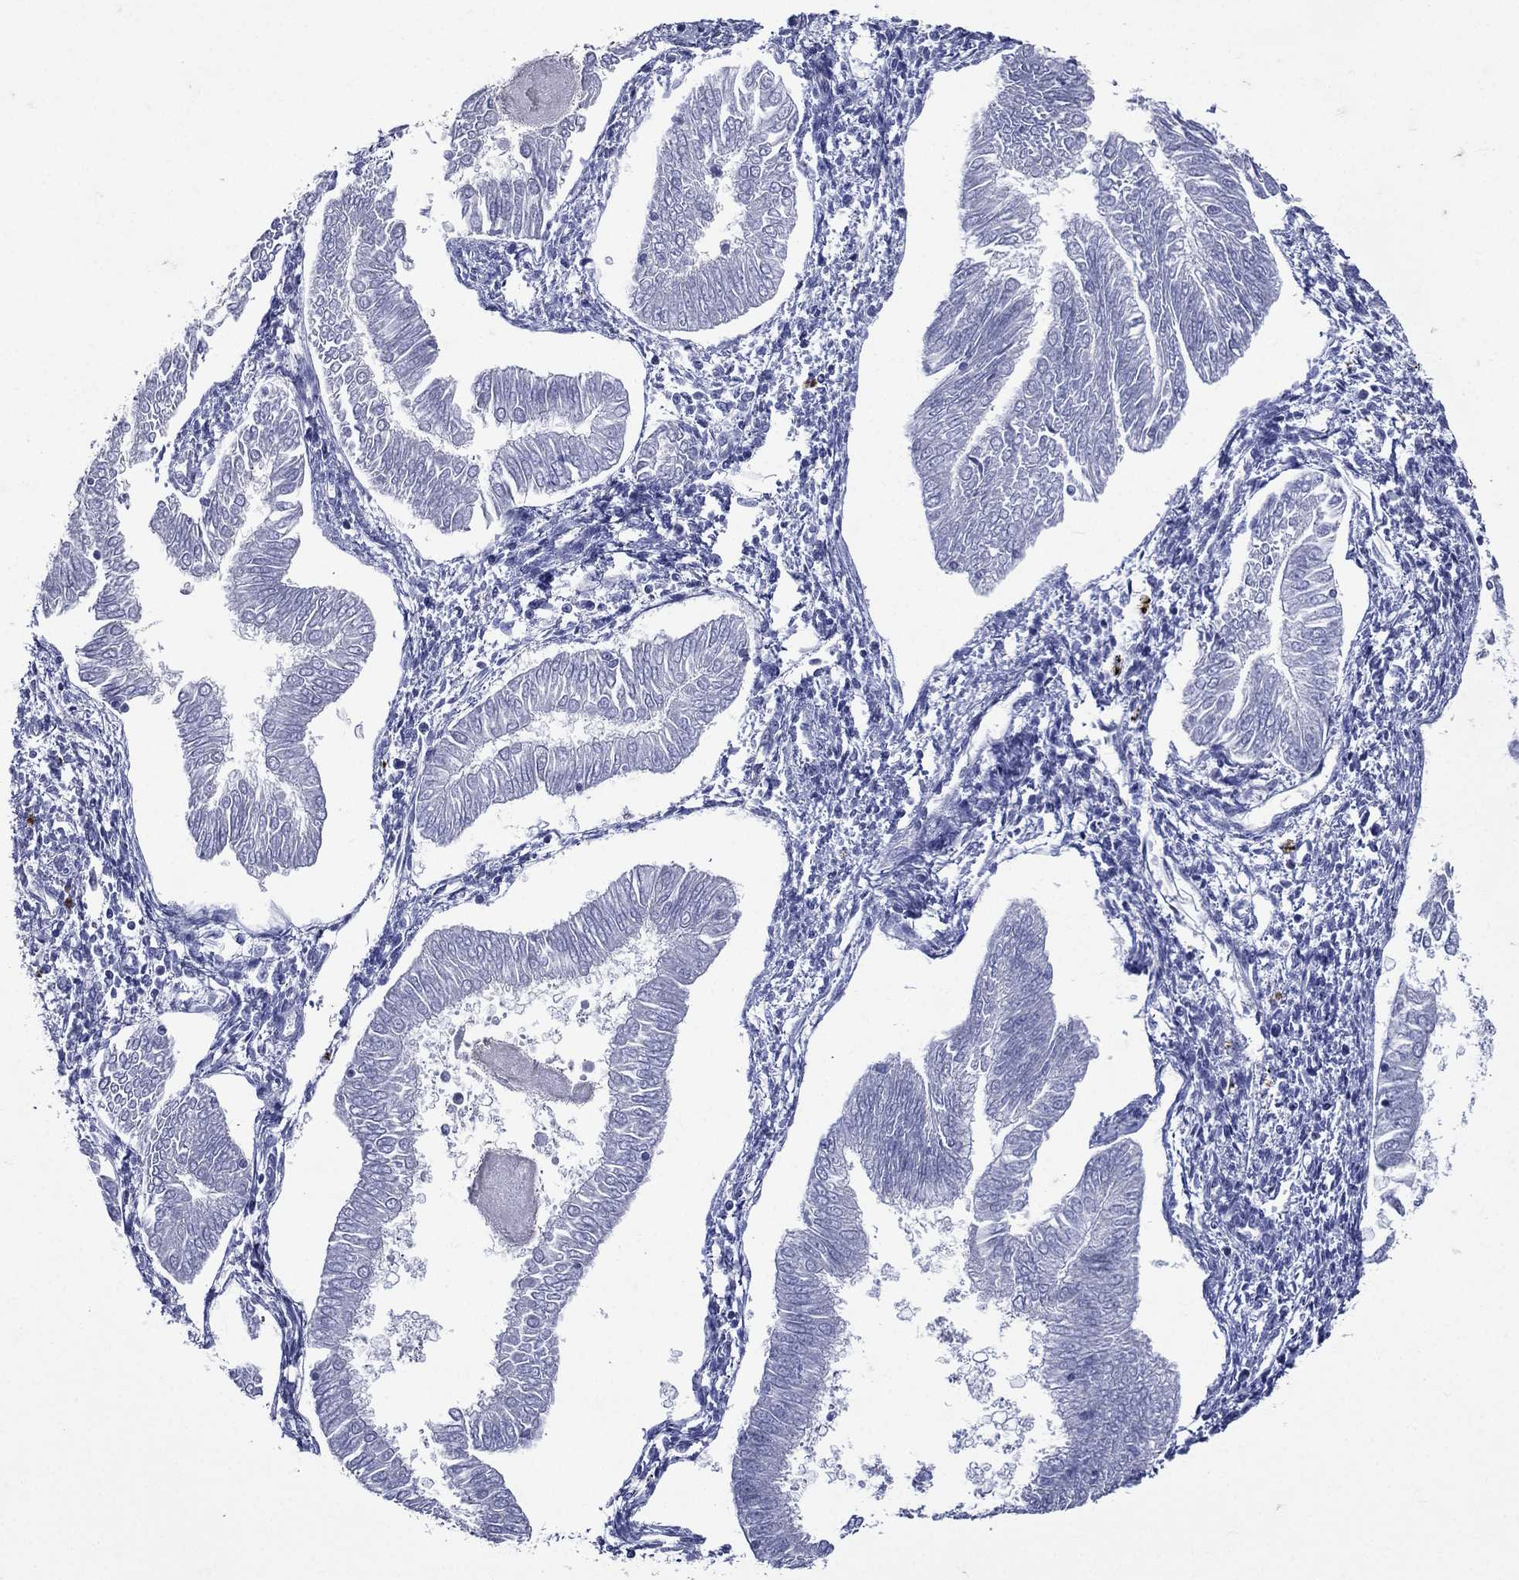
{"staining": {"intensity": "negative", "quantity": "none", "location": "none"}, "tissue": "endometrial cancer", "cell_type": "Tumor cells", "image_type": "cancer", "snomed": [{"axis": "morphology", "description": "Adenocarcinoma, NOS"}, {"axis": "topography", "description": "Endometrium"}], "caption": "This is a micrograph of IHC staining of adenocarcinoma (endometrial), which shows no positivity in tumor cells. The staining was performed using DAB to visualize the protein expression in brown, while the nuclei were stained in blue with hematoxylin (Magnification: 20x).", "gene": "TGM1", "patient": {"sex": "female", "age": 53}}